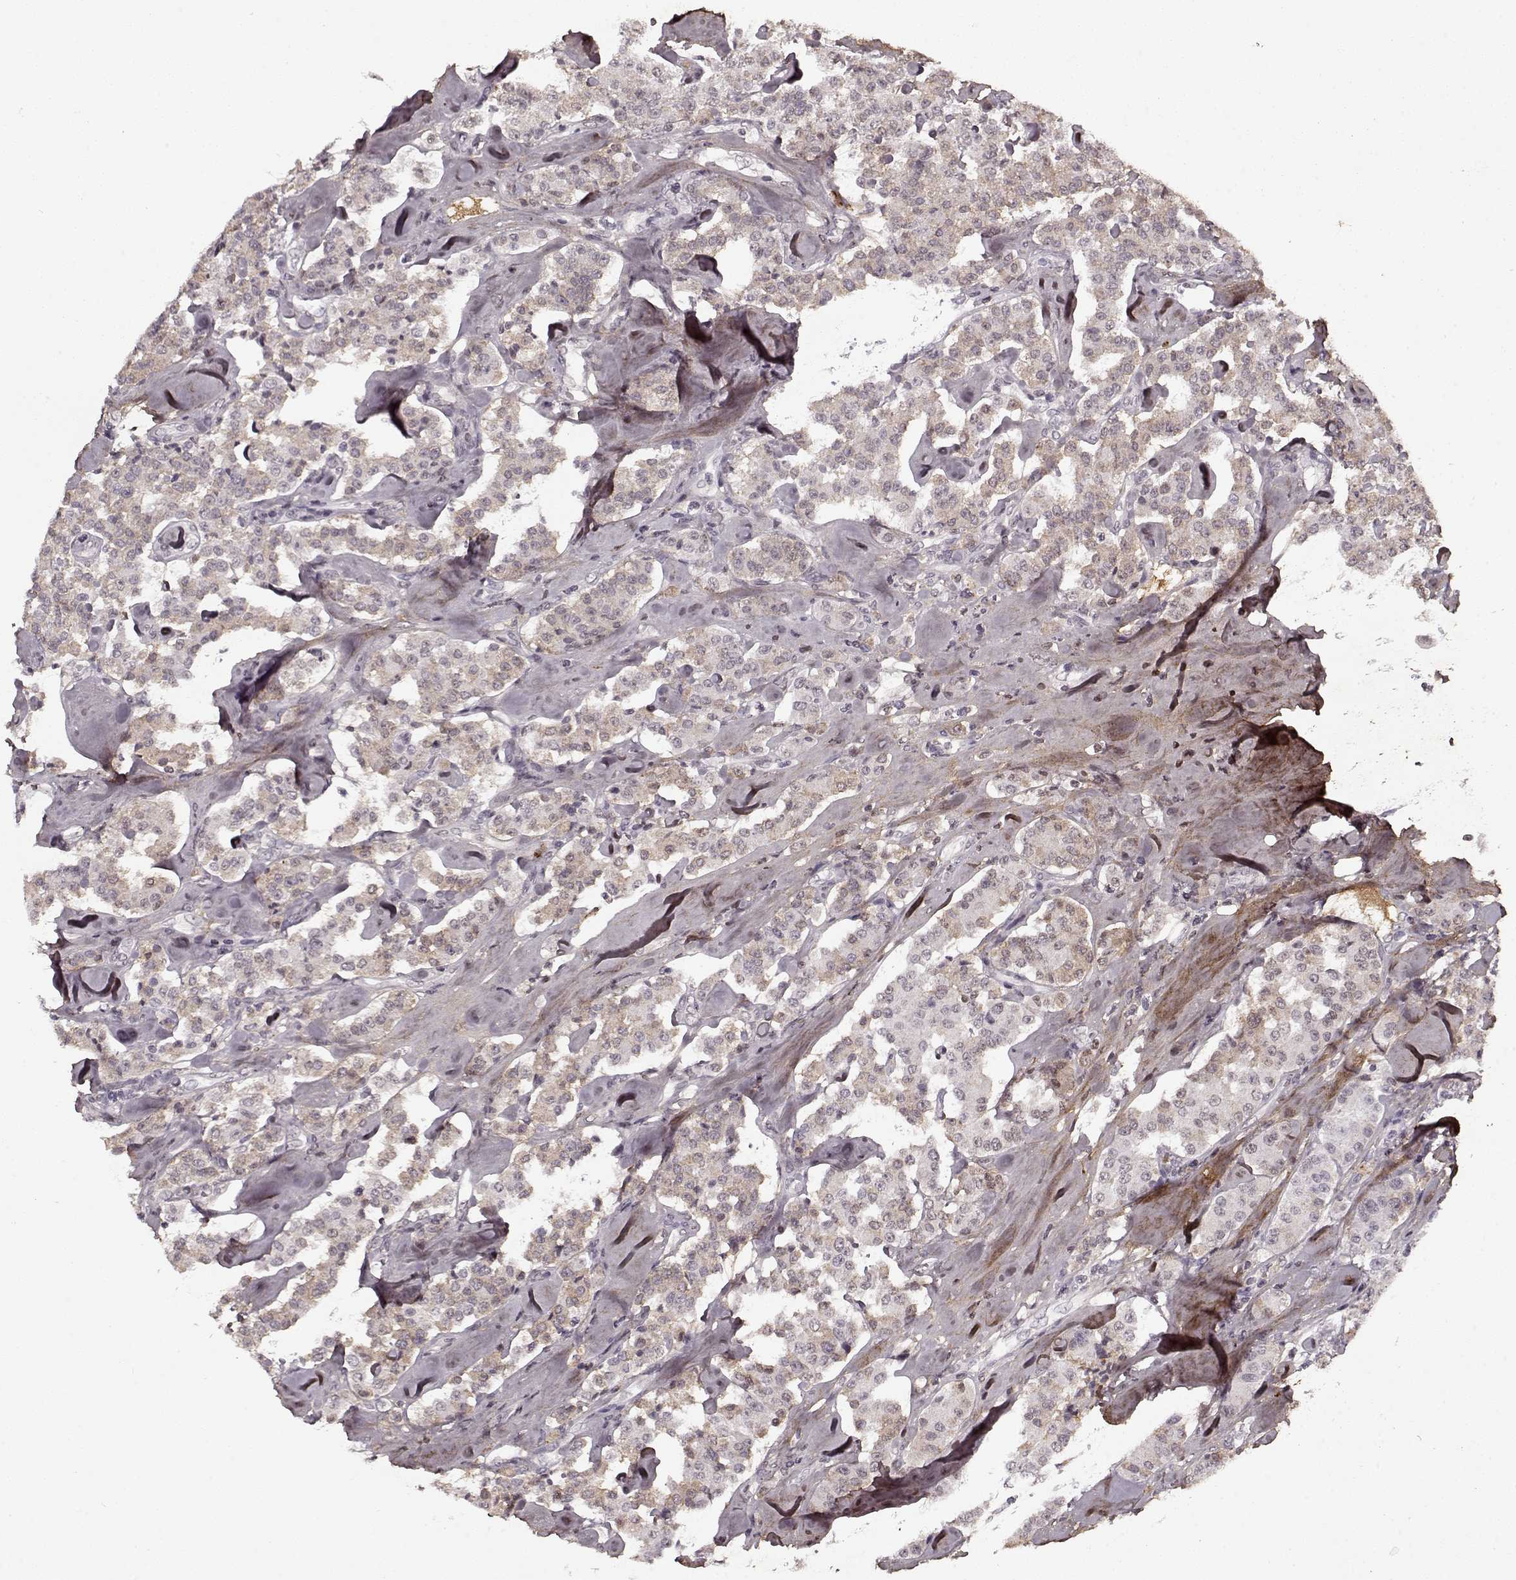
{"staining": {"intensity": "weak", "quantity": "25%-75%", "location": "cytoplasmic/membranous"}, "tissue": "carcinoid", "cell_type": "Tumor cells", "image_type": "cancer", "snomed": [{"axis": "morphology", "description": "Carcinoid, malignant, NOS"}, {"axis": "topography", "description": "Pancreas"}], "caption": "Human carcinoid (malignant) stained for a protein (brown) demonstrates weak cytoplasmic/membranous positive positivity in approximately 25%-75% of tumor cells.", "gene": "LUM", "patient": {"sex": "male", "age": 41}}